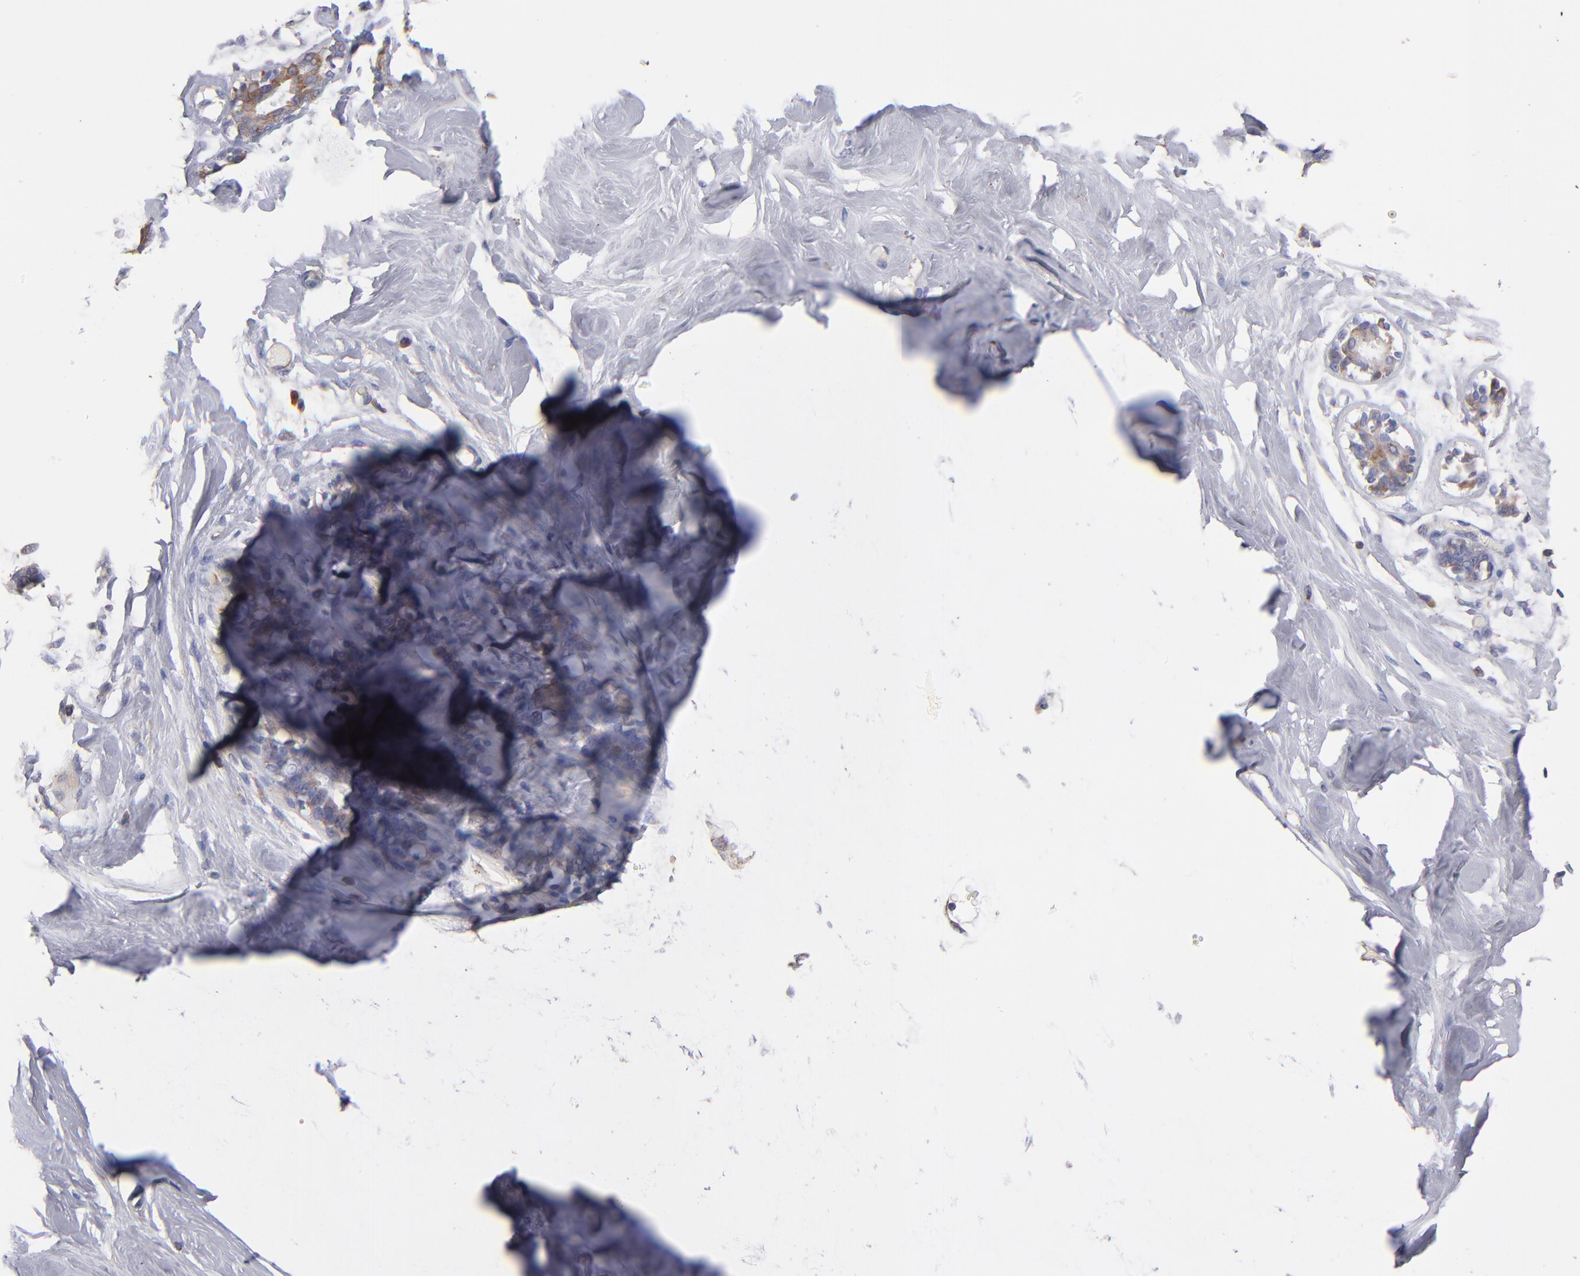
{"staining": {"intensity": "negative", "quantity": "none", "location": "none"}, "tissue": "breast", "cell_type": "Adipocytes", "image_type": "normal", "snomed": [{"axis": "morphology", "description": "Normal tissue, NOS"}, {"axis": "topography", "description": "Breast"}, {"axis": "topography", "description": "Soft tissue"}], "caption": "Adipocytes are negative for brown protein staining in unremarkable breast. Nuclei are stained in blue.", "gene": "MVP", "patient": {"sex": "female", "age": 25}}